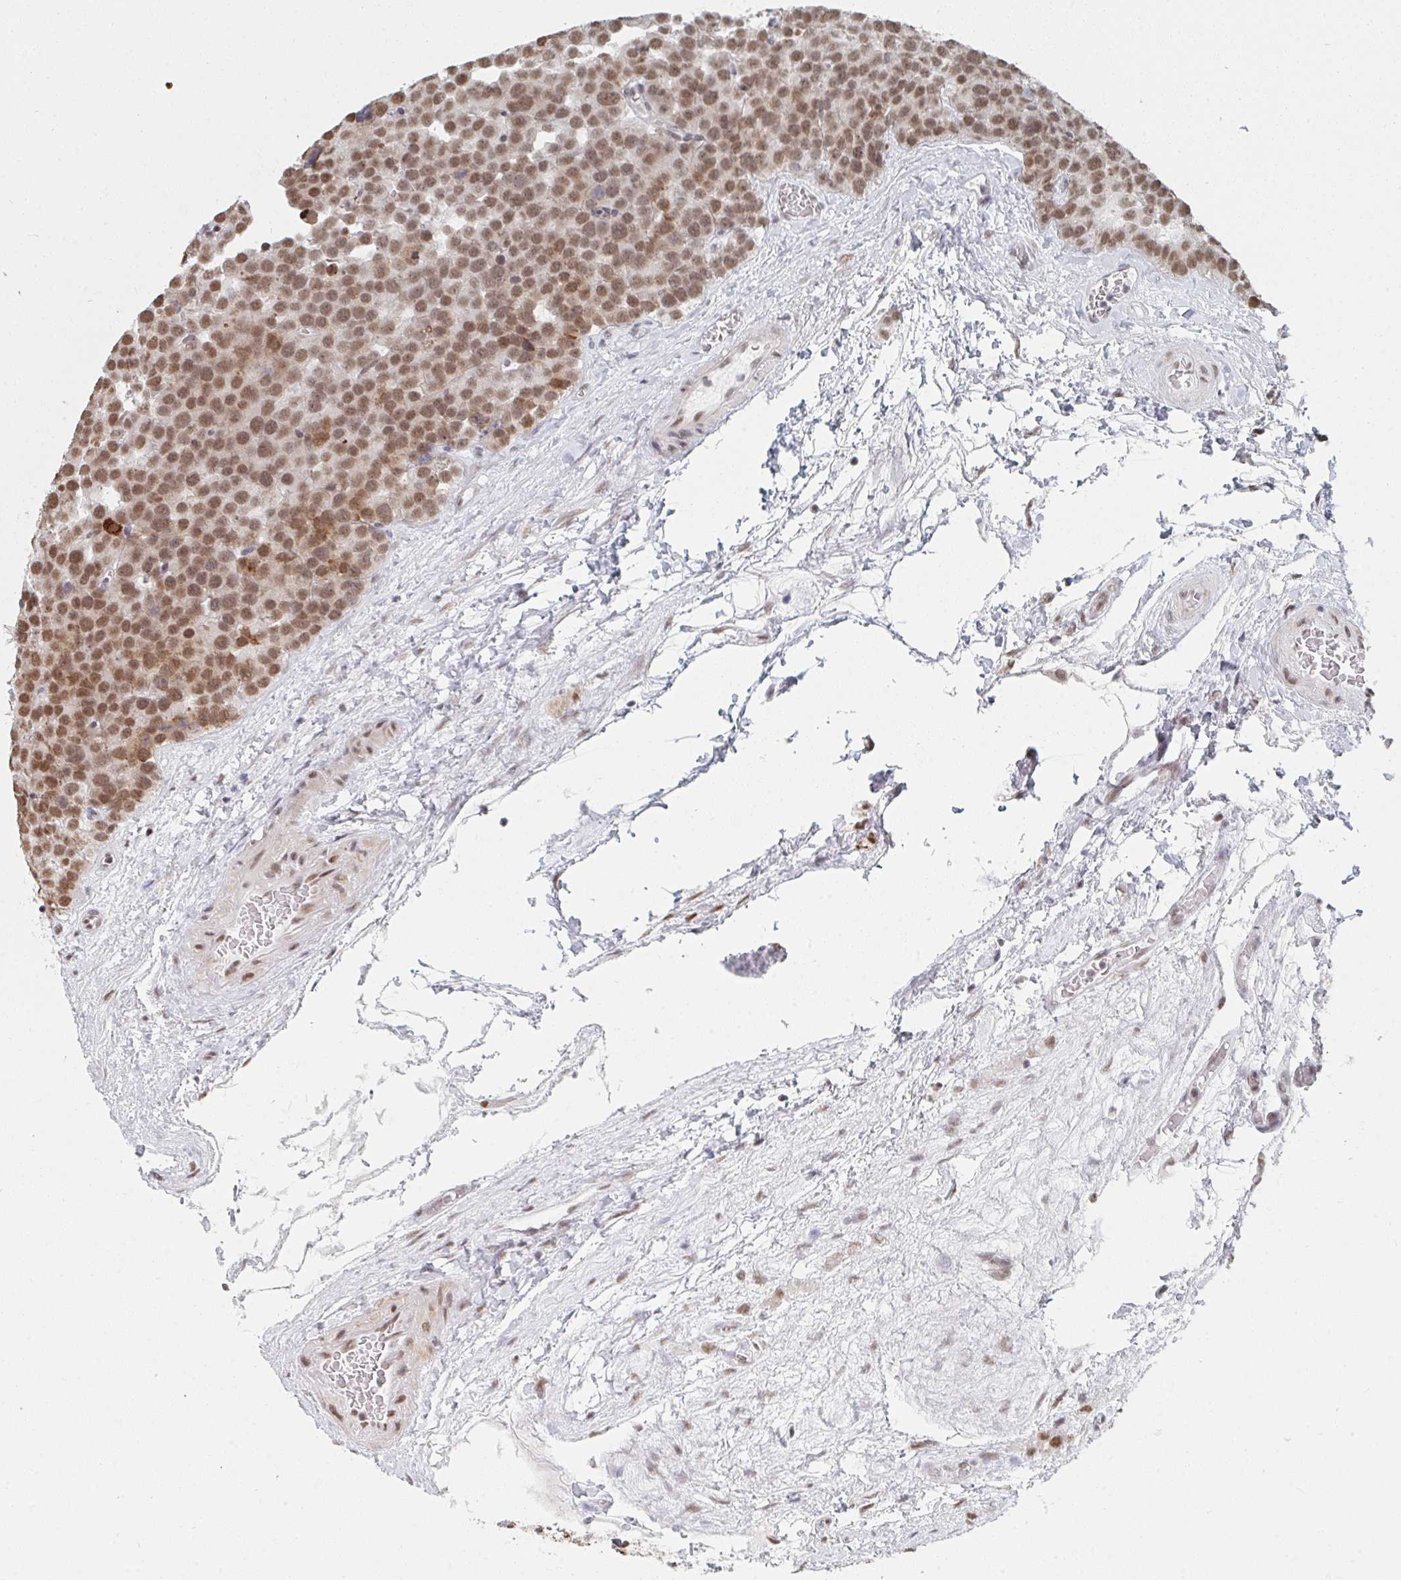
{"staining": {"intensity": "moderate", "quantity": ">75%", "location": "nuclear"}, "tissue": "testis cancer", "cell_type": "Tumor cells", "image_type": "cancer", "snomed": [{"axis": "morphology", "description": "Seminoma, NOS"}, {"axis": "topography", "description": "Testis"}], "caption": "Immunohistochemistry (DAB (3,3'-diaminobenzidine)) staining of testis cancer exhibits moderate nuclear protein staining in about >75% of tumor cells.", "gene": "MBNL1", "patient": {"sex": "male", "age": 71}}